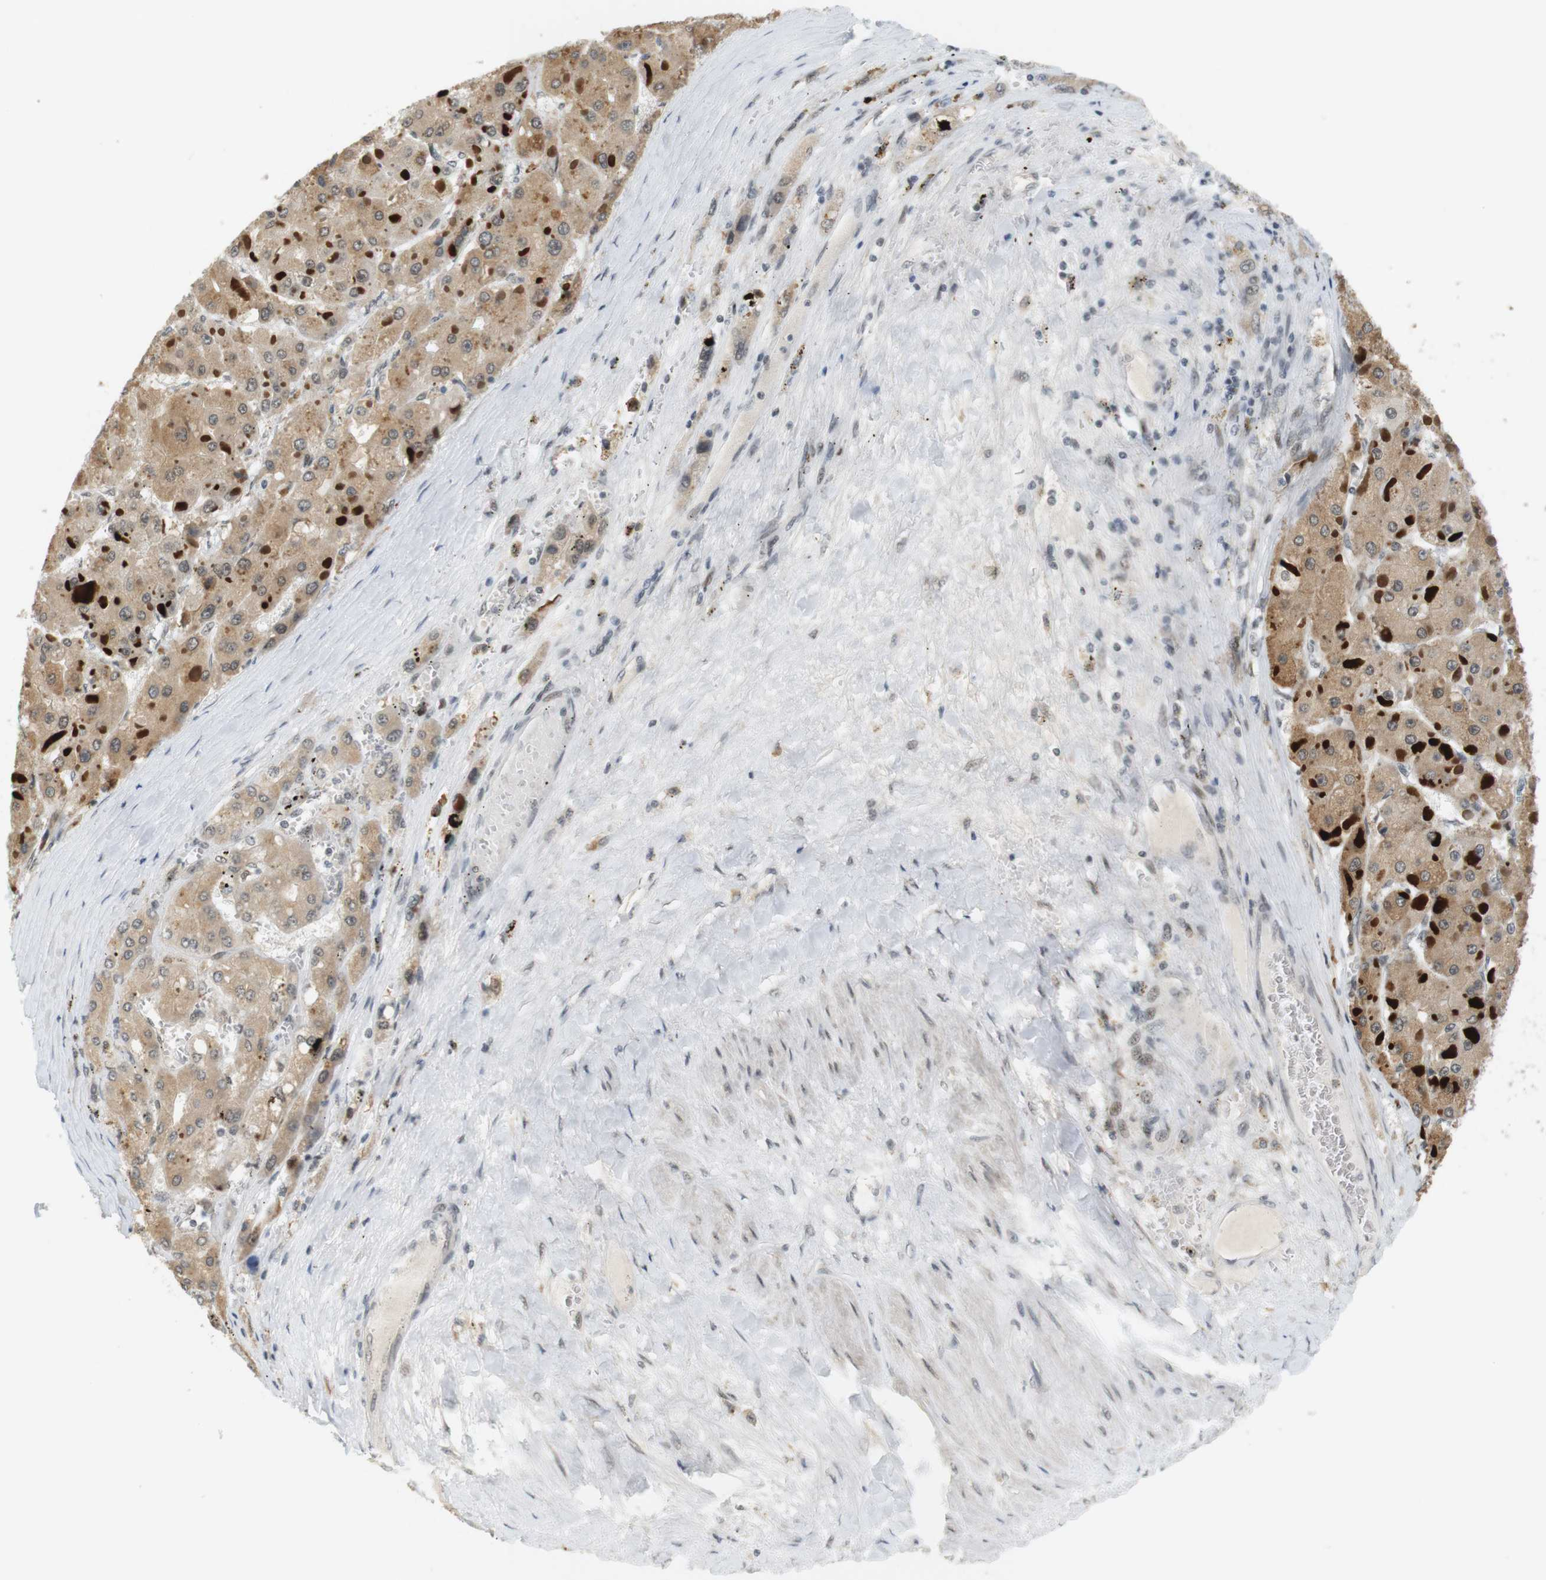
{"staining": {"intensity": "moderate", "quantity": ">75%", "location": "cytoplasmic/membranous"}, "tissue": "liver cancer", "cell_type": "Tumor cells", "image_type": "cancer", "snomed": [{"axis": "morphology", "description": "Carcinoma, Hepatocellular, NOS"}, {"axis": "topography", "description": "Liver"}], "caption": "Immunohistochemistry (IHC) micrograph of neoplastic tissue: human hepatocellular carcinoma (liver) stained using immunohistochemistry demonstrates medium levels of moderate protein expression localized specifically in the cytoplasmic/membranous of tumor cells, appearing as a cytoplasmic/membranous brown color.", "gene": "RNF38", "patient": {"sex": "female", "age": 73}}